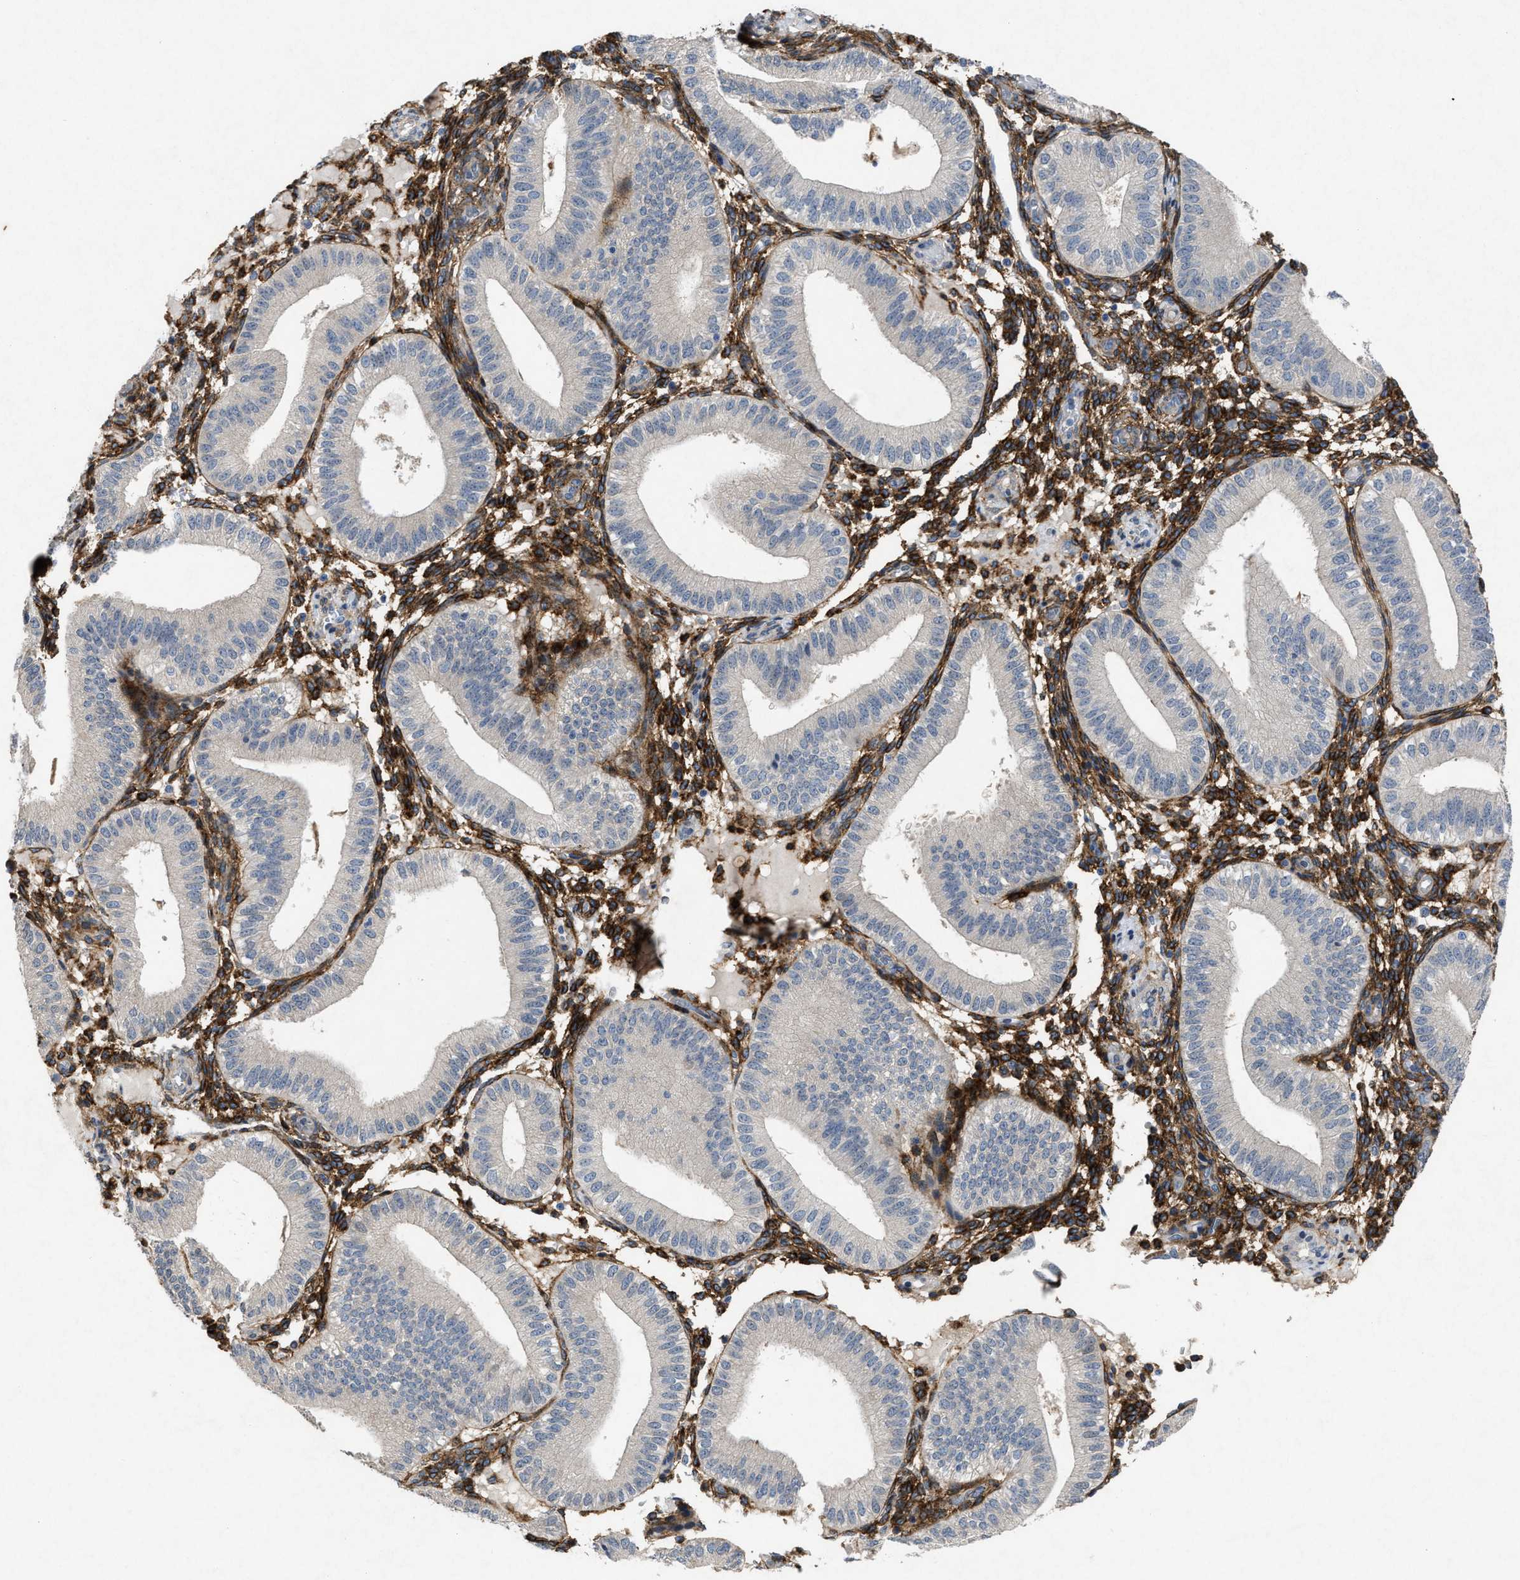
{"staining": {"intensity": "moderate", "quantity": "25%-75%", "location": "cytoplasmic/membranous"}, "tissue": "endometrium", "cell_type": "Cells in endometrial stroma", "image_type": "normal", "snomed": [{"axis": "morphology", "description": "Normal tissue, NOS"}, {"axis": "topography", "description": "Endometrium"}], "caption": "Human endometrium stained with a brown dye demonstrates moderate cytoplasmic/membranous positive positivity in approximately 25%-75% of cells in endometrial stroma.", "gene": "PDGFRA", "patient": {"sex": "female", "age": 39}}